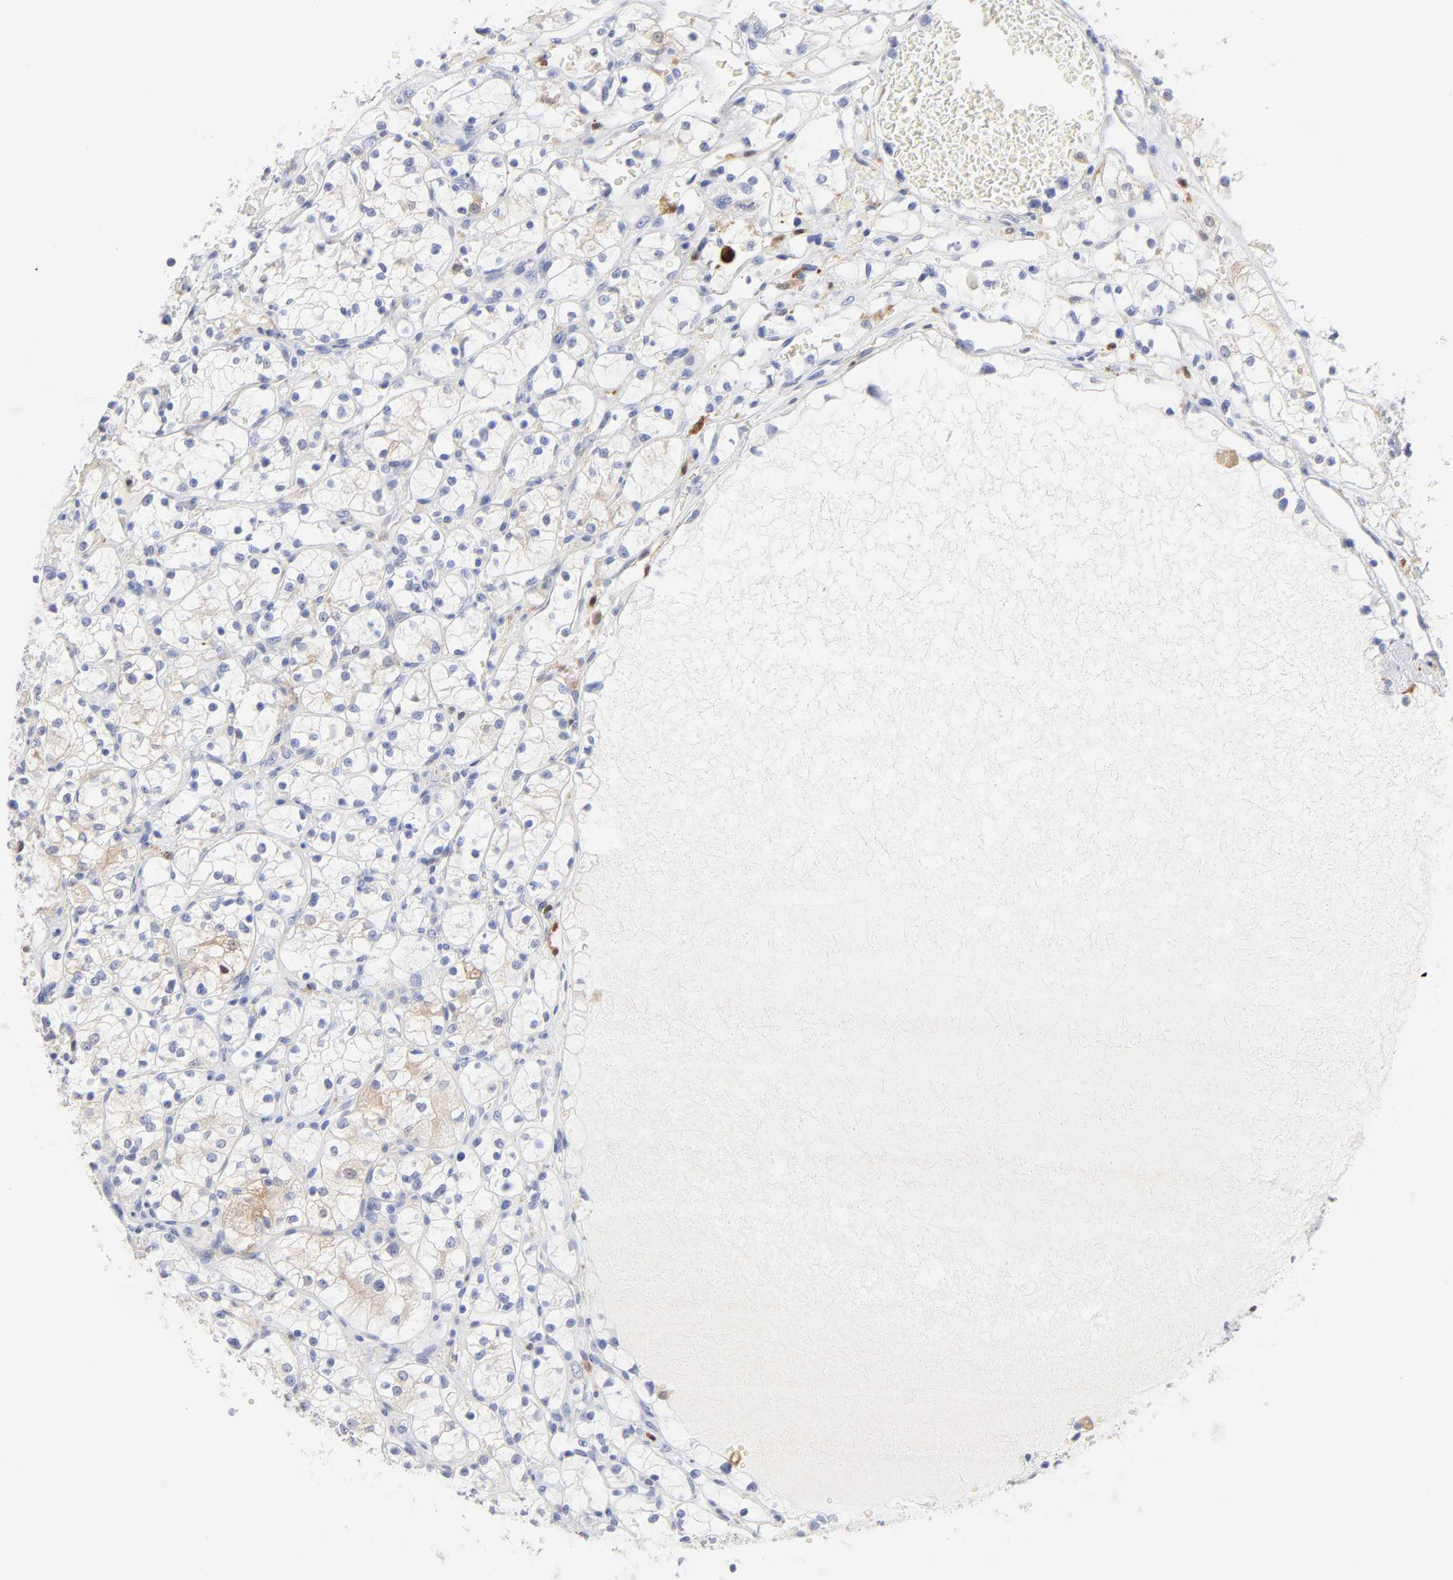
{"staining": {"intensity": "negative", "quantity": "none", "location": "none"}, "tissue": "renal cancer", "cell_type": "Tumor cells", "image_type": "cancer", "snomed": [{"axis": "morphology", "description": "Adenocarcinoma, NOS"}, {"axis": "topography", "description": "Kidney"}], "caption": "Adenocarcinoma (renal) was stained to show a protein in brown. There is no significant staining in tumor cells.", "gene": "IFIT2", "patient": {"sex": "female", "age": 60}}